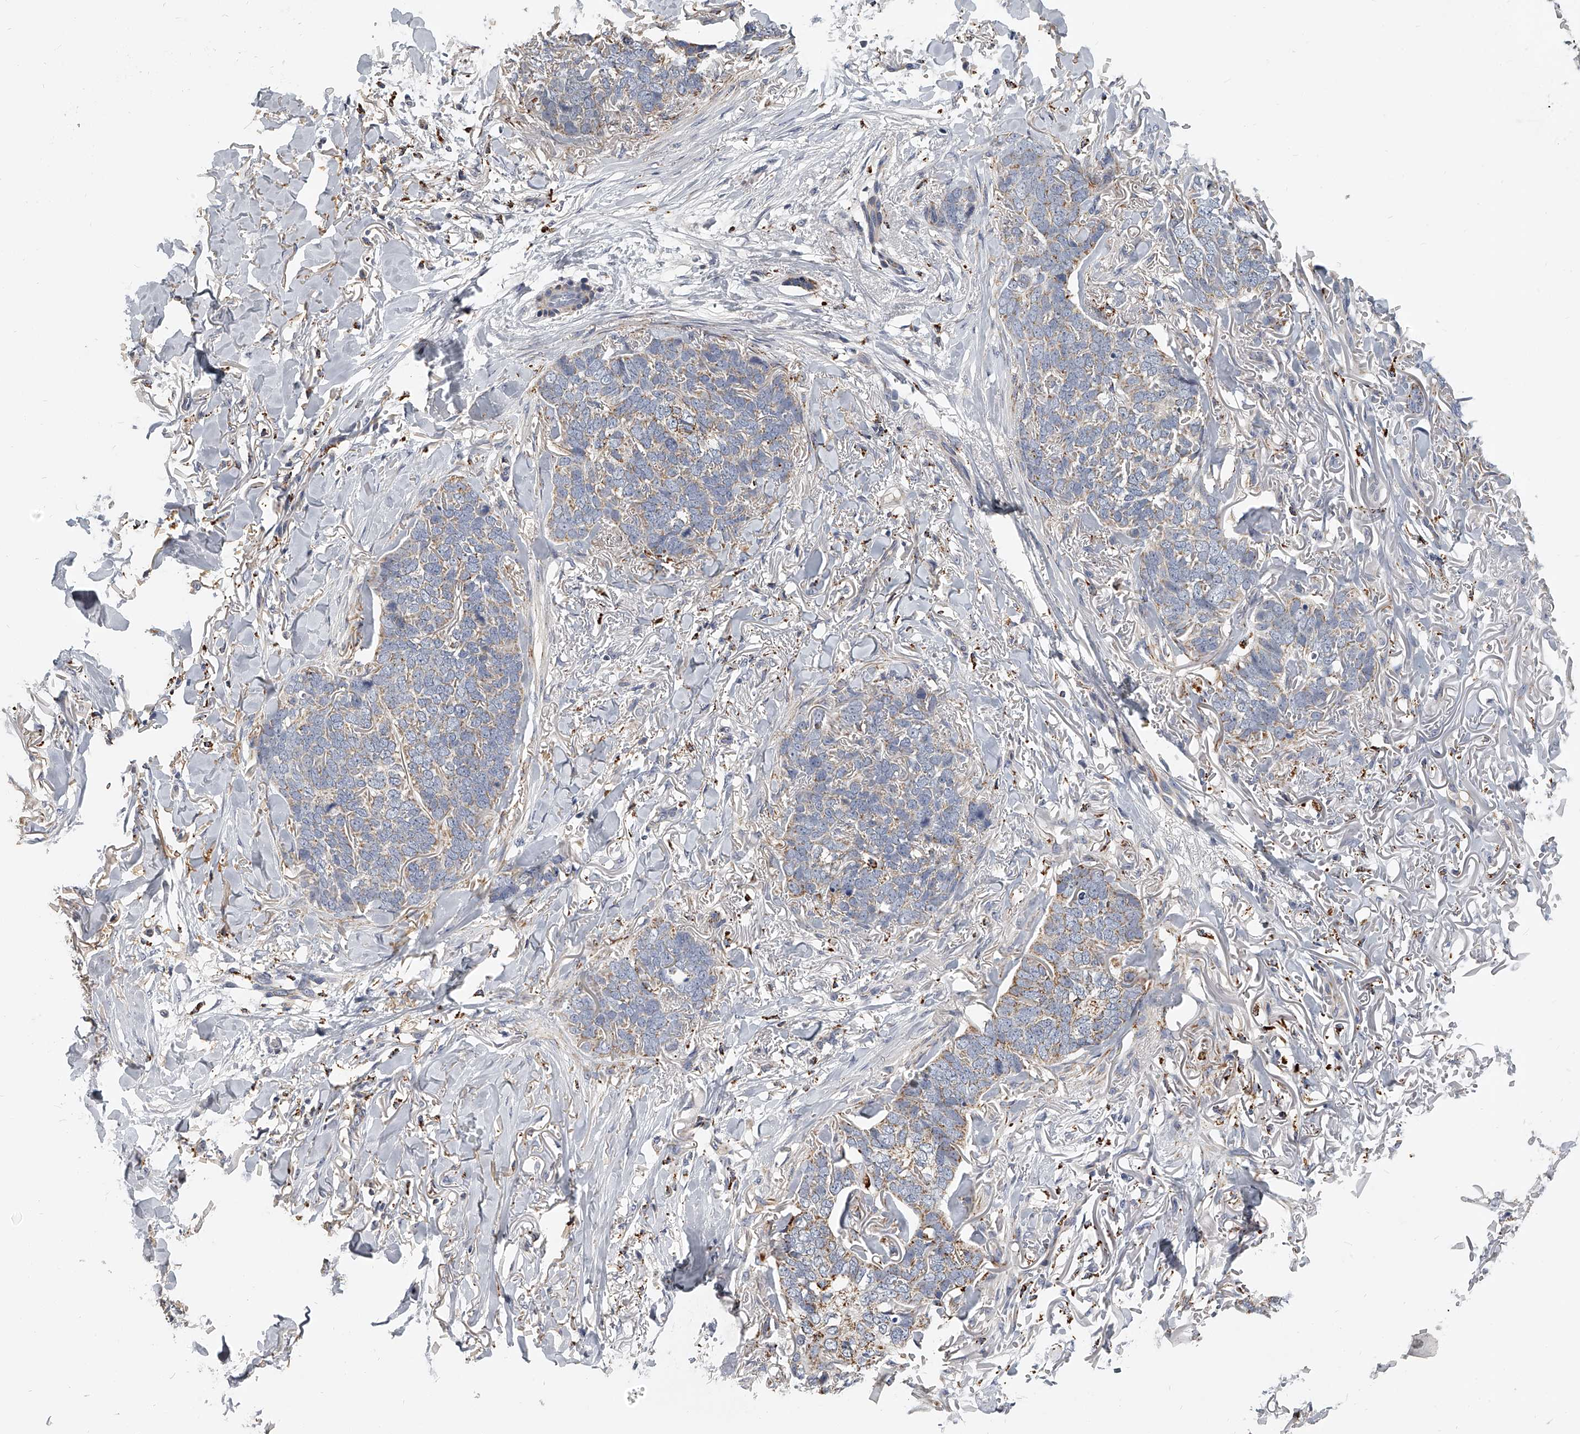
{"staining": {"intensity": "weak", "quantity": "25%-75%", "location": "cytoplasmic/membranous"}, "tissue": "skin cancer", "cell_type": "Tumor cells", "image_type": "cancer", "snomed": [{"axis": "morphology", "description": "Normal tissue, NOS"}, {"axis": "morphology", "description": "Basal cell carcinoma"}, {"axis": "topography", "description": "Skin"}], "caption": "IHC of basal cell carcinoma (skin) demonstrates low levels of weak cytoplasmic/membranous expression in approximately 25%-75% of tumor cells.", "gene": "KLHL7", "patient": {"sex": "male", "age": 77}}